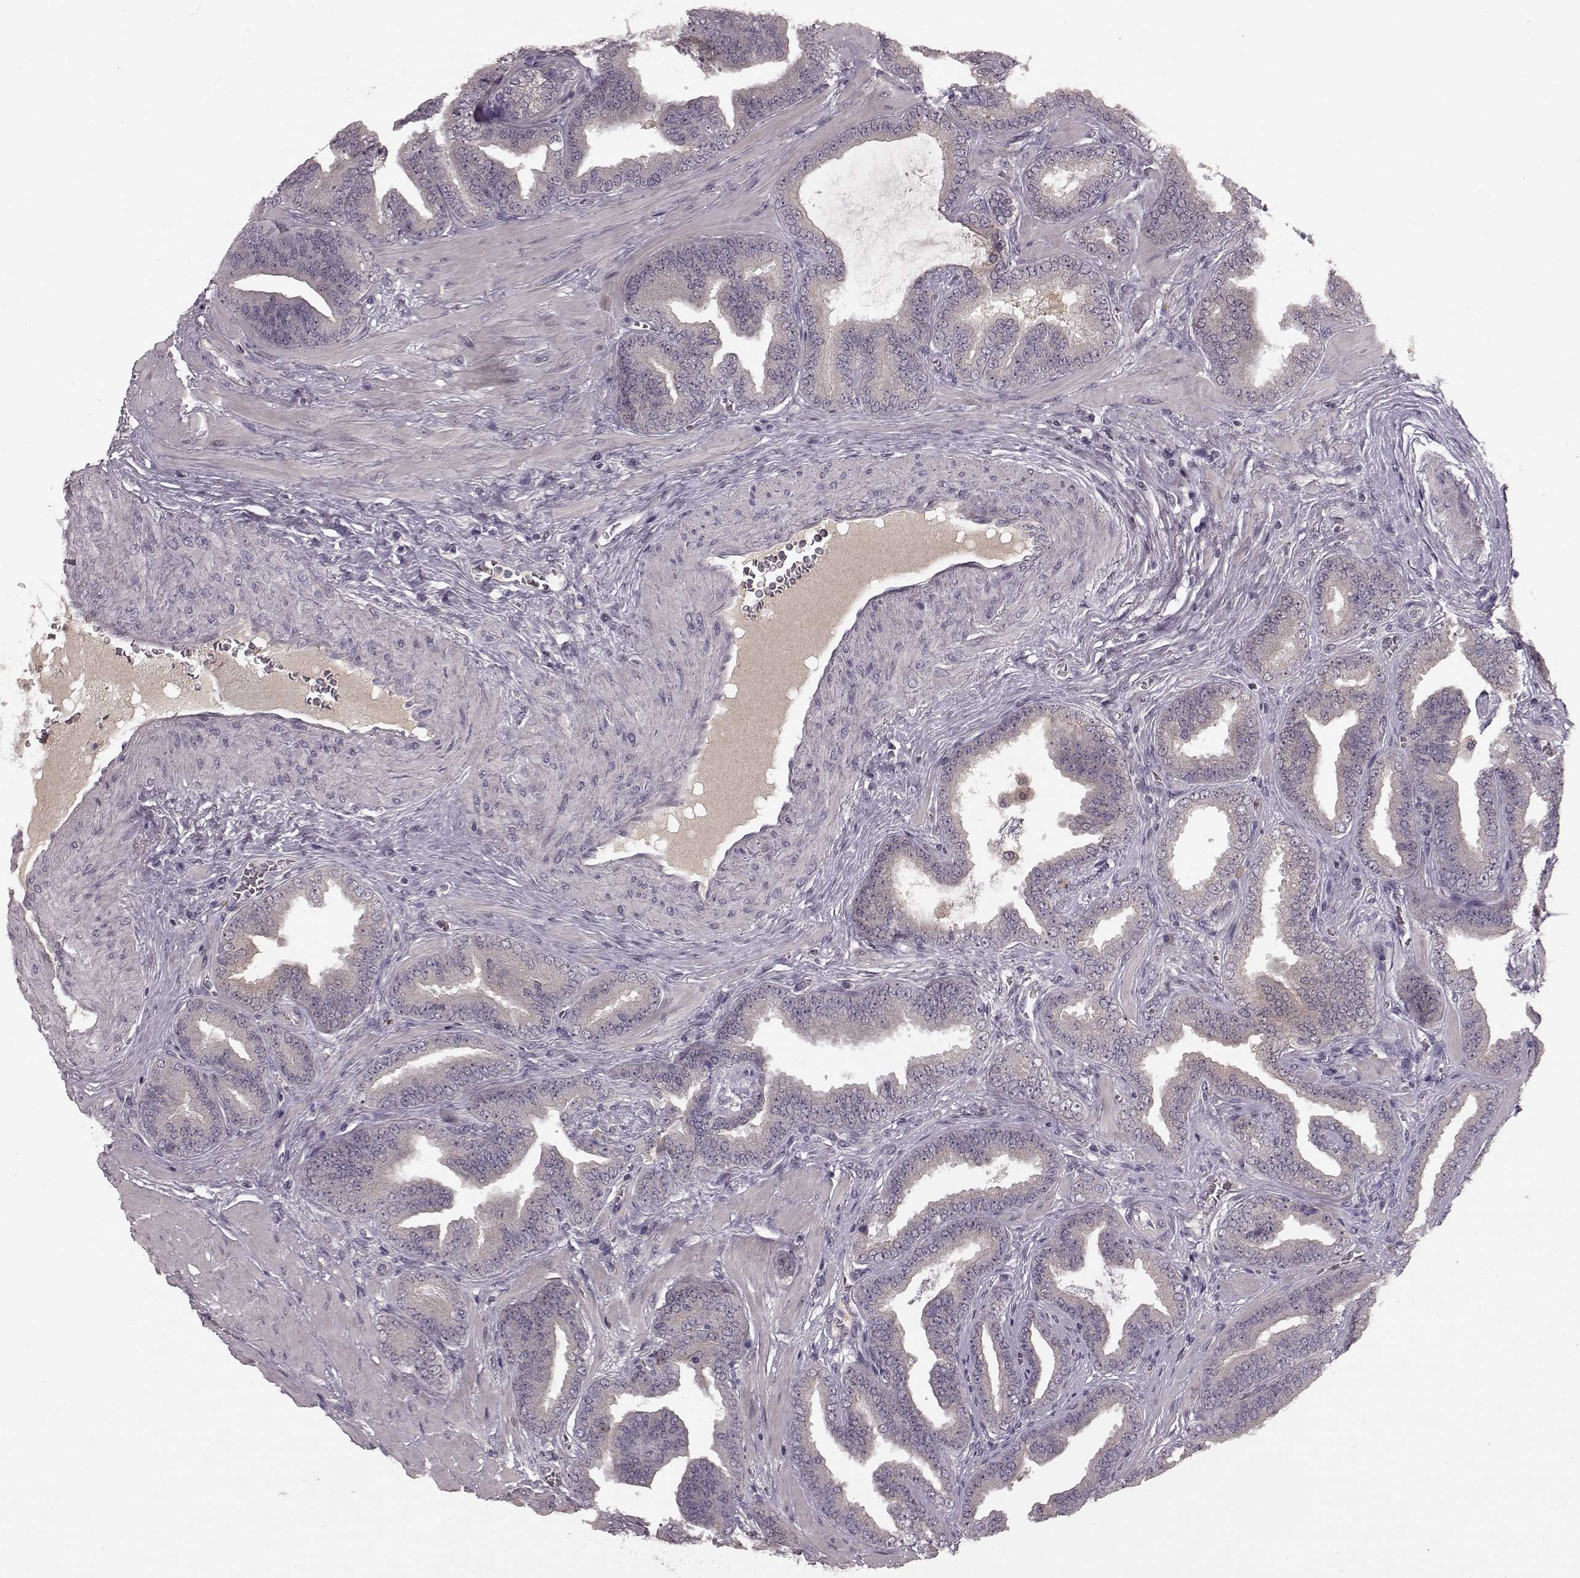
{"staining": {"intensity": "negative", "quantity": "none", "location": "none"}, "tissue": "prostate cancer", "cell_type": "Tumor cells", "image_type": "cancer", "snomed": [{"axis": "morphology", "description": "Adenocarcinoma, Low grade"}, {"axis": "topography", "description": "Prostate"}], "caption": "IHC micrograph of neoplastic tissue: human adenocarcinoma (low-grade) (prostate) stained with DAB (3,3'-diaminobenzidine) demonstrates no significant protein positivity in tumor cells.", "gene": "SLC22A18", "patient": {"sex": "male", "age": 63}}